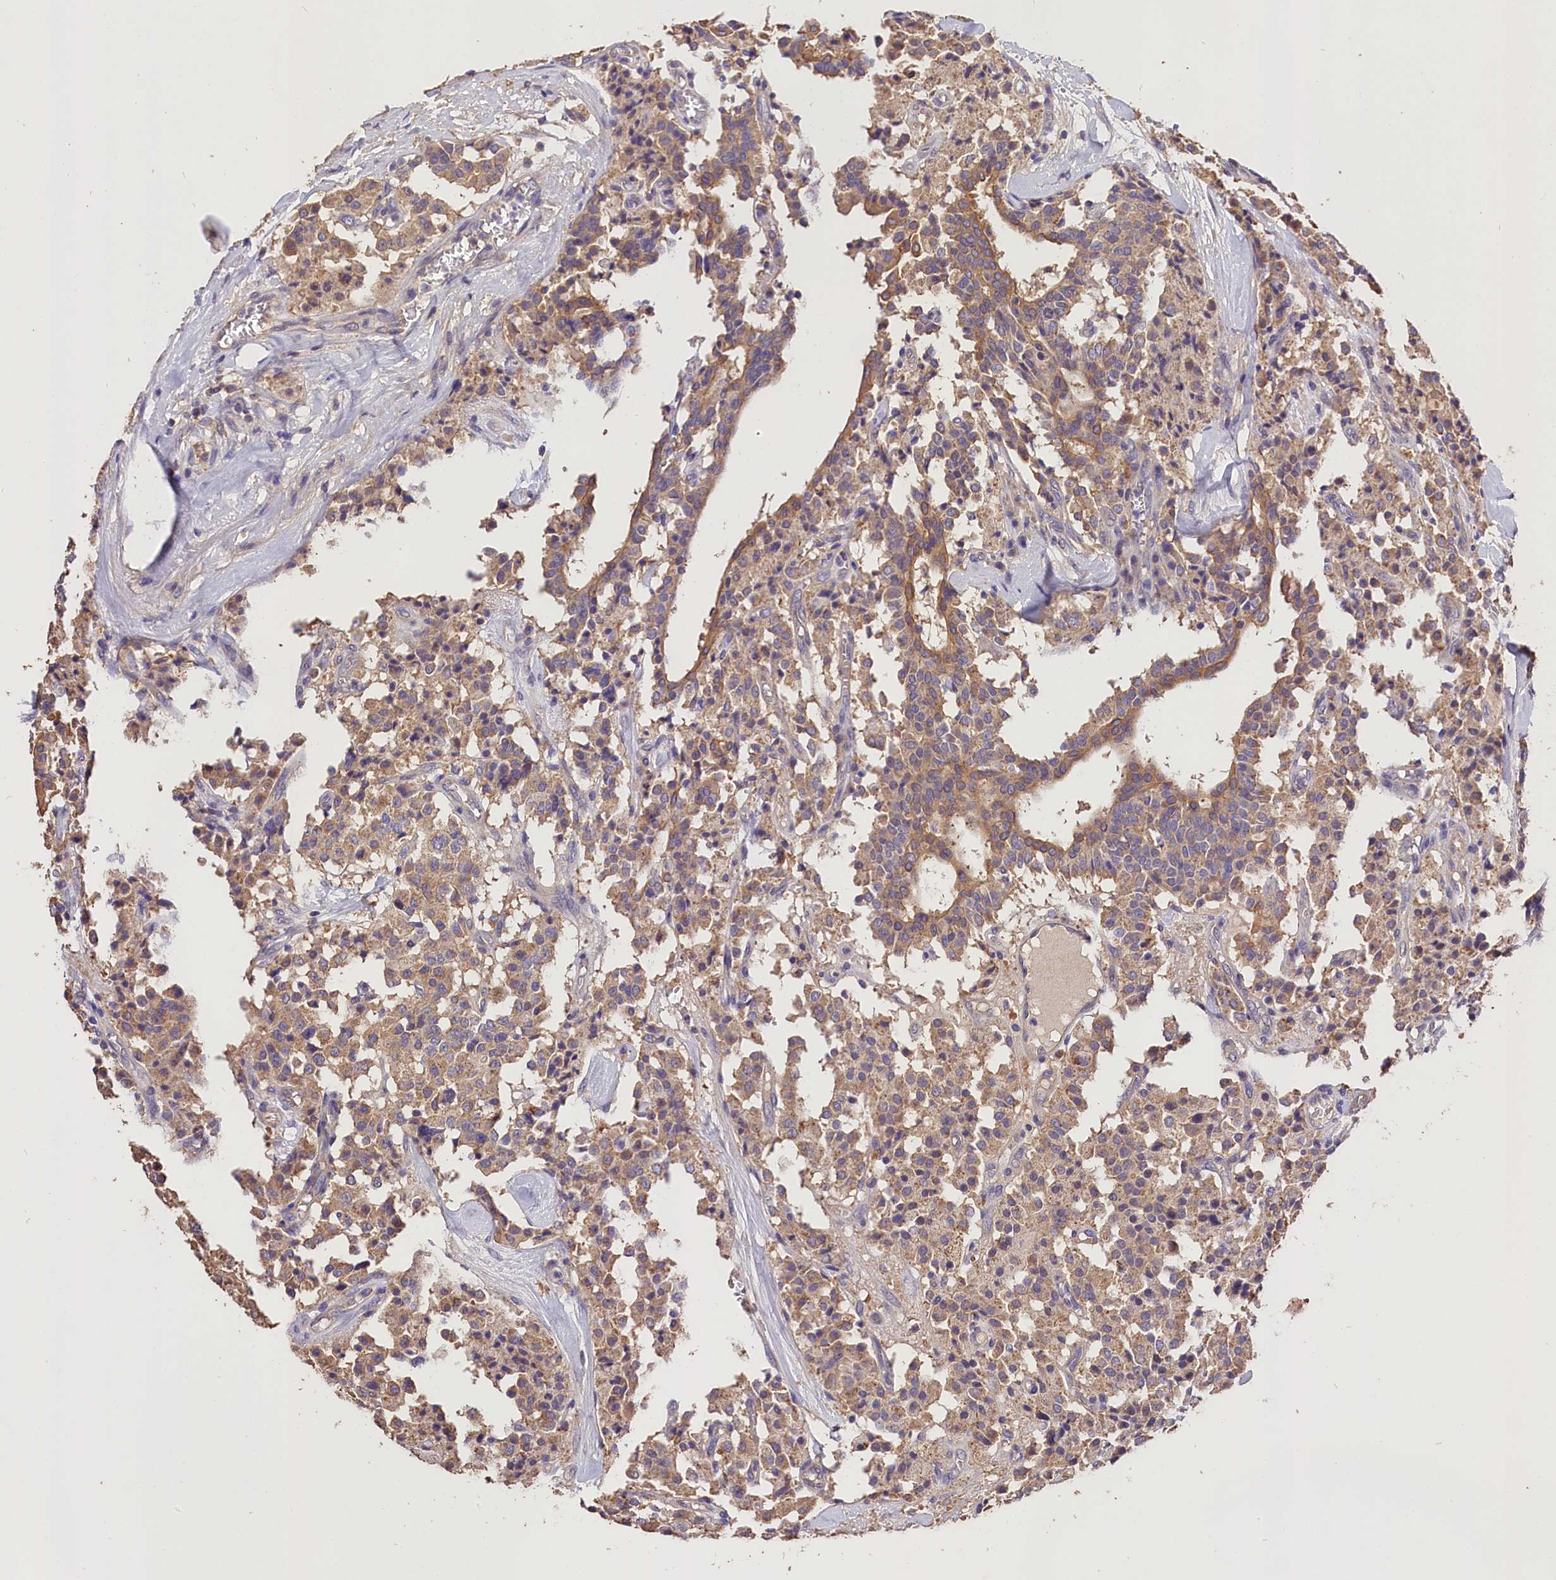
{"staining": {"intensity": "moderate", "quantity": ">75%", "location": "cytoplasmic/membranous"}, "tissue": "carcinoid", "cell_type": "Tumor cells", "image_type": "cancer", "snomed": [{"axis": "morphology", "description": "Carcinoid, malignant, NOS"}, {"axis": "topography", "description": "Lung"}], "caption": "Protein staining of carcinoid (malignant) tissue shows moderate cytoplasmic/membranous staining in about >75% of tumor cells.", "gene": "OAS3", "patient": {"sex": "male", "age": 30}}